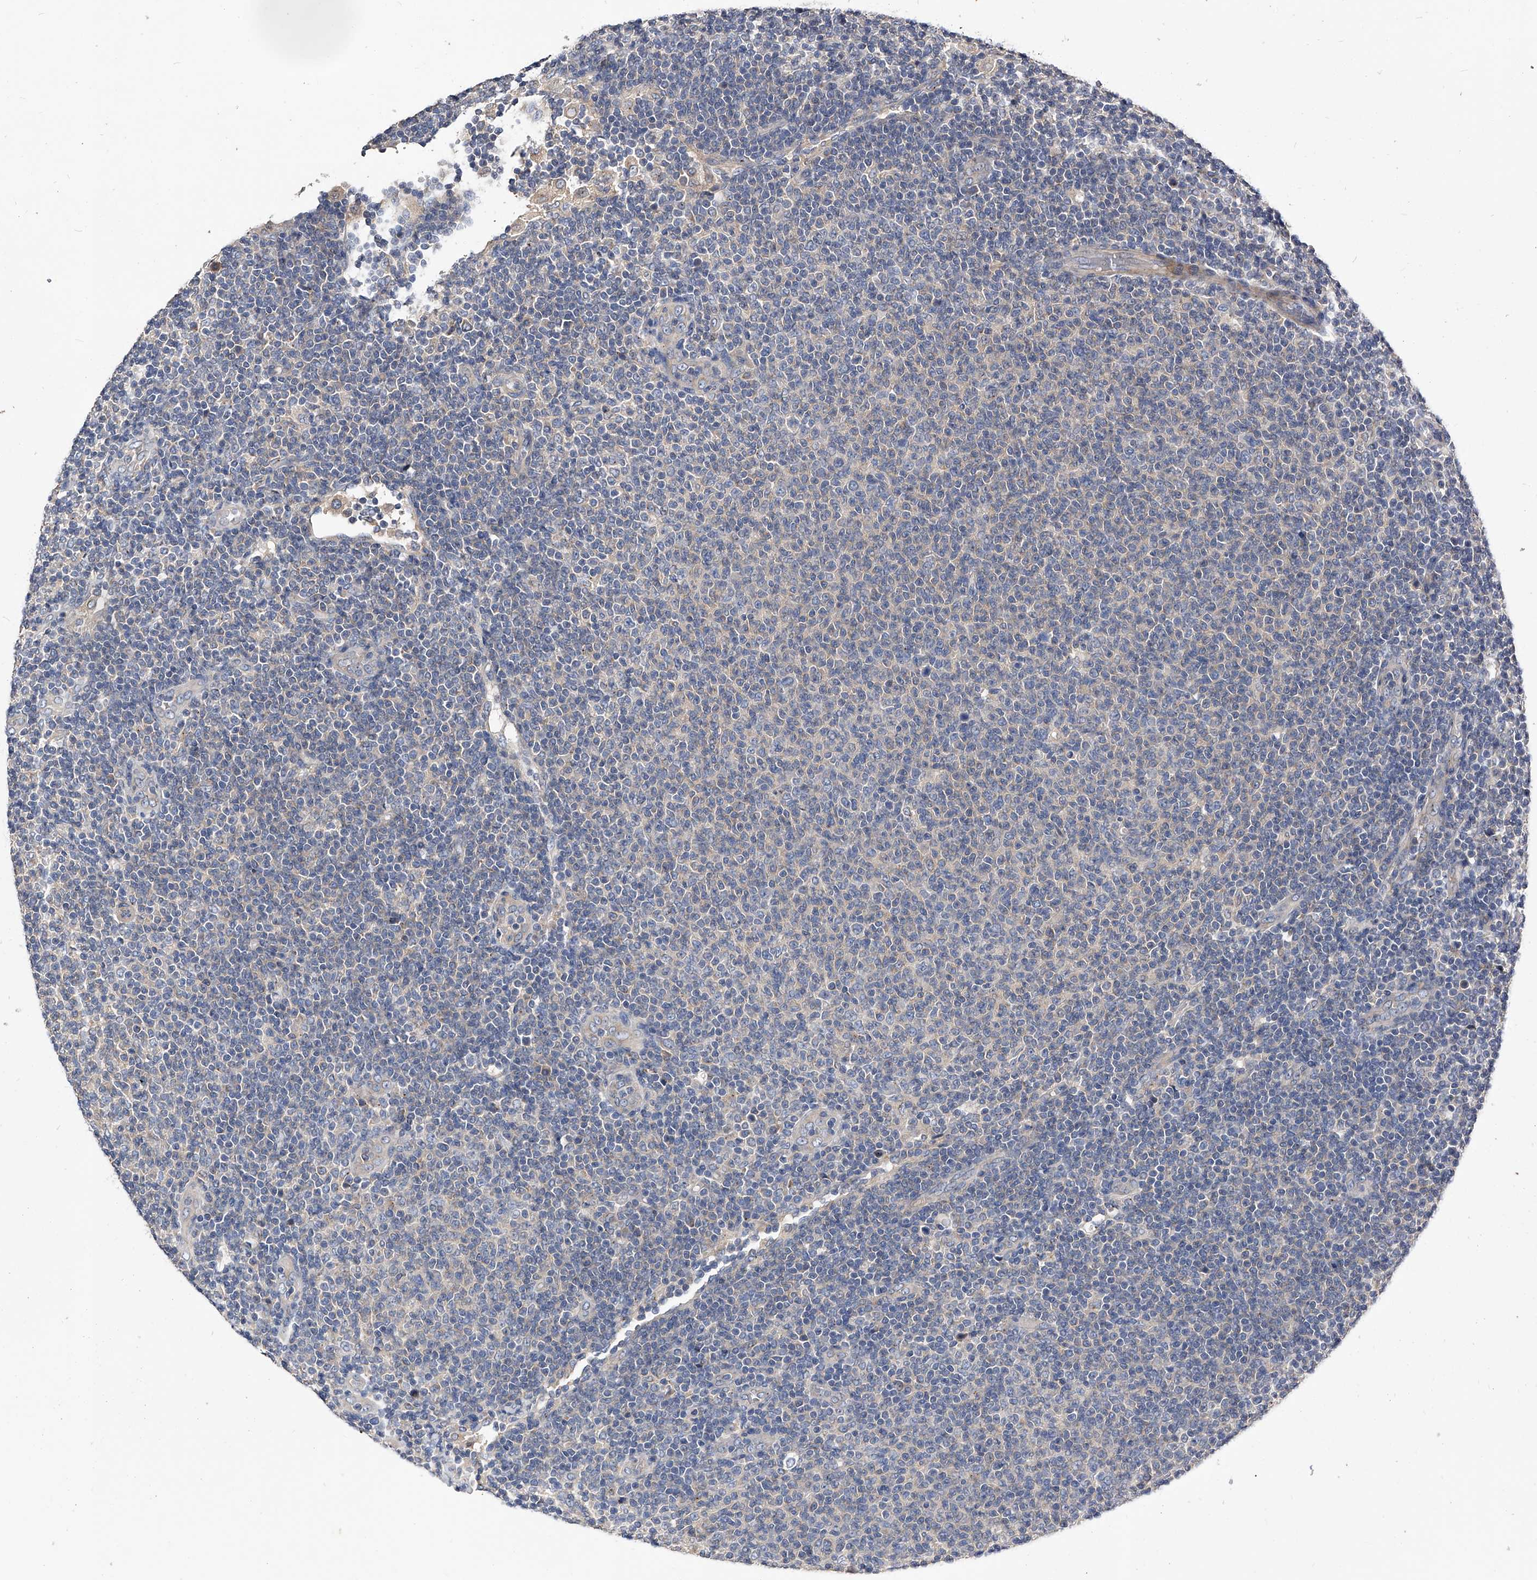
{"staining": {"intensity": "negative", "quantity": "none", "location": "none"}, "tissue": "lymphoma", "cell_type": "Tumor cells", "image_type": "cancer", "snomed": [{"axis": "morphology", "description": "Malignant lymphoma, non-Hodgkin's type, Low grade"}, {"axis": "topography", "description": "Lymph node"}], "caption": "Photomicrograph shows no protein expression in tumor cells of low-grade malignant lymphoma, non-Hodgkin's type tissue.", "gene": "ARL4C", "patient": {"sex": "male", "age": 66}}